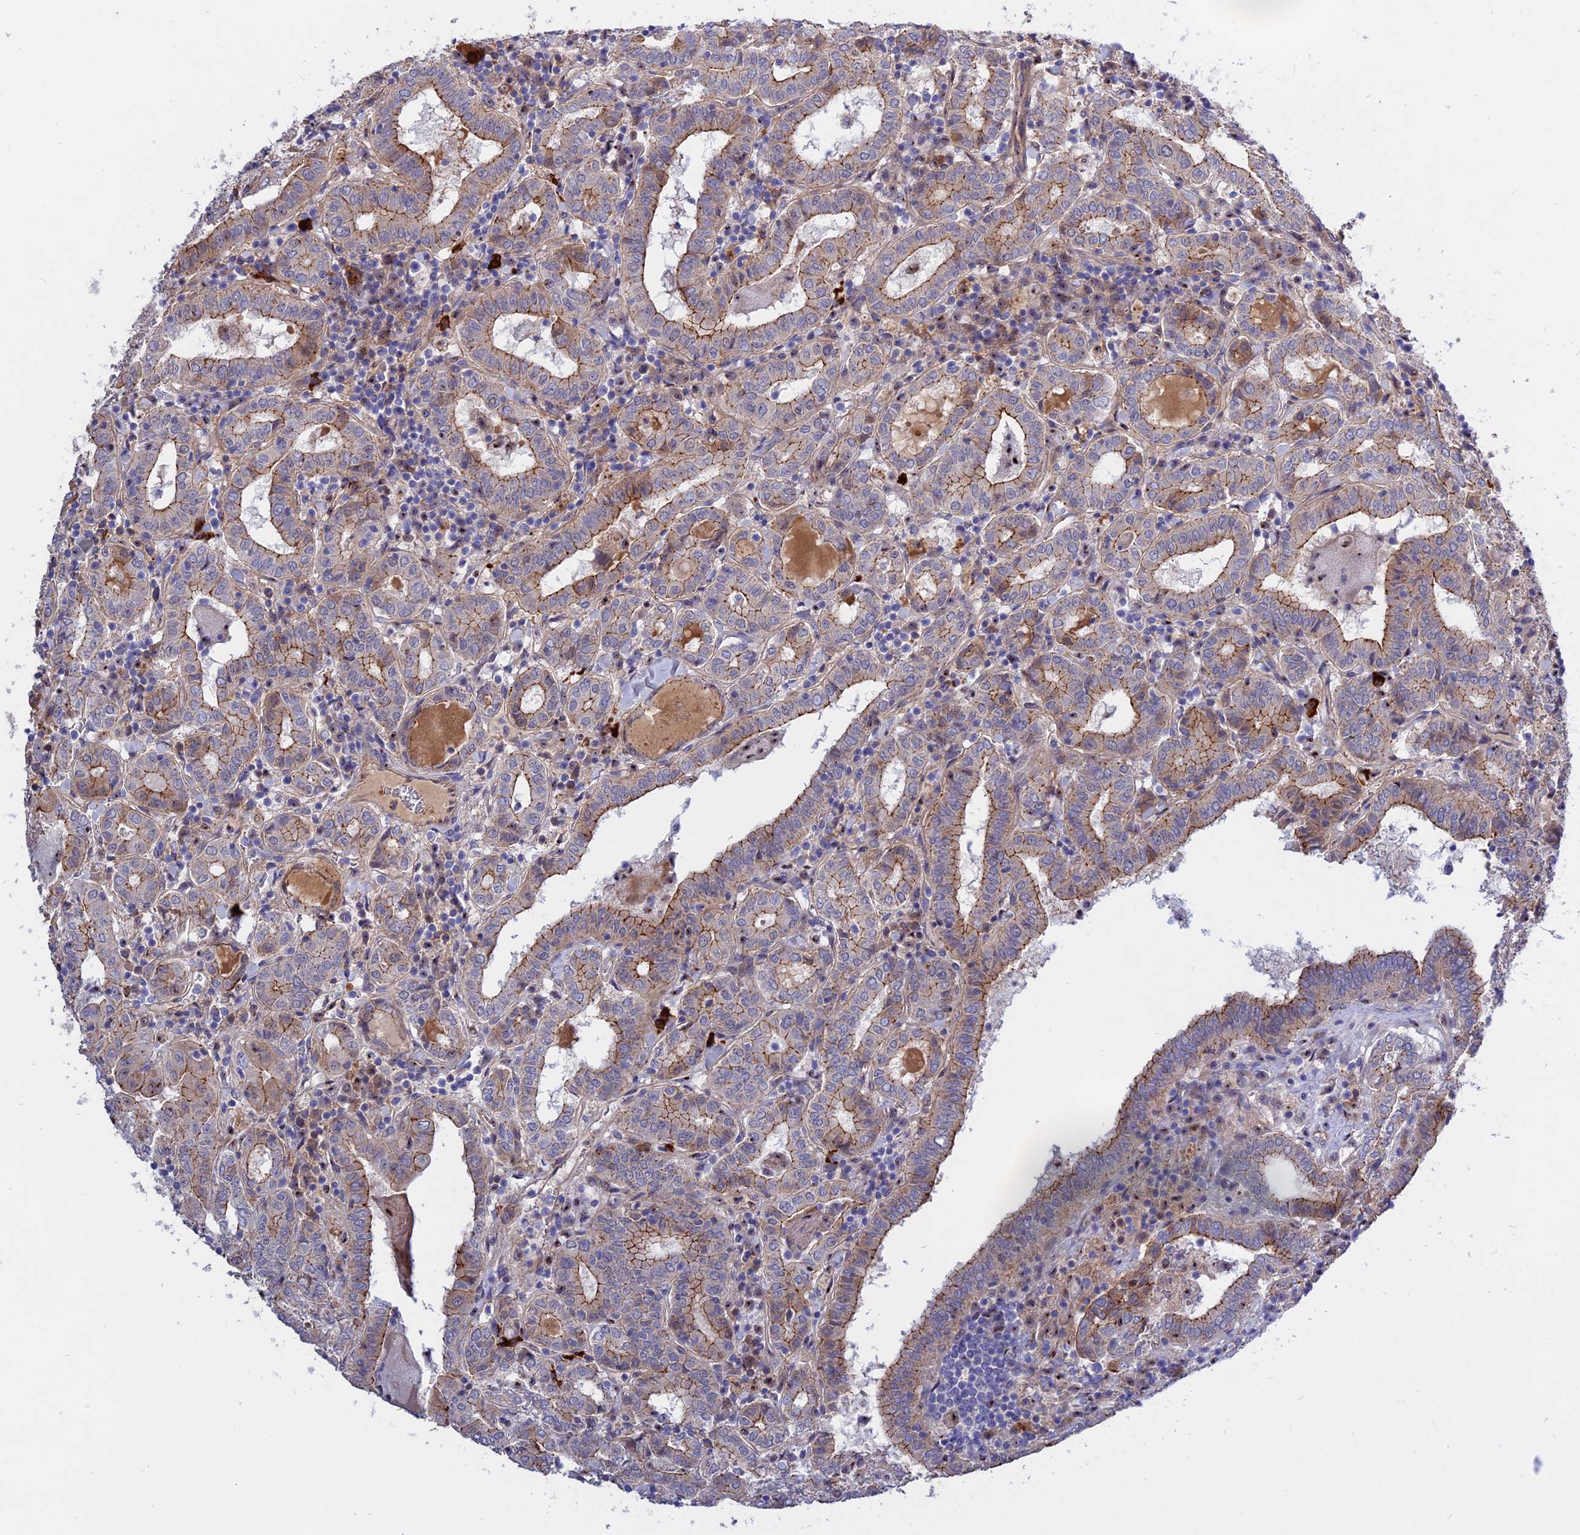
{"staining": {"intensity": "moderate", "quantity": "25%-75%", "location": "cytoplasmic/membranous"}, "tissue": "thyroid cancer", "cell_type": "Tumor cells", "image_type": "cancer", "snomed": [{"axis": "morphology", "description": "Papillary adenocarcinoma, NOS"}, {"axis": "topography", "description": "Thyroid gland"}], "caption": "IHC histopathology image of thyroid cancer stained for a protein (brown), which exhibits medium levels of moderate cytoplasmic/membranous staining in about 25%-75% of tumor cells.", "gene": "GK5", "patient": {"sex": "female", "age": 72}}